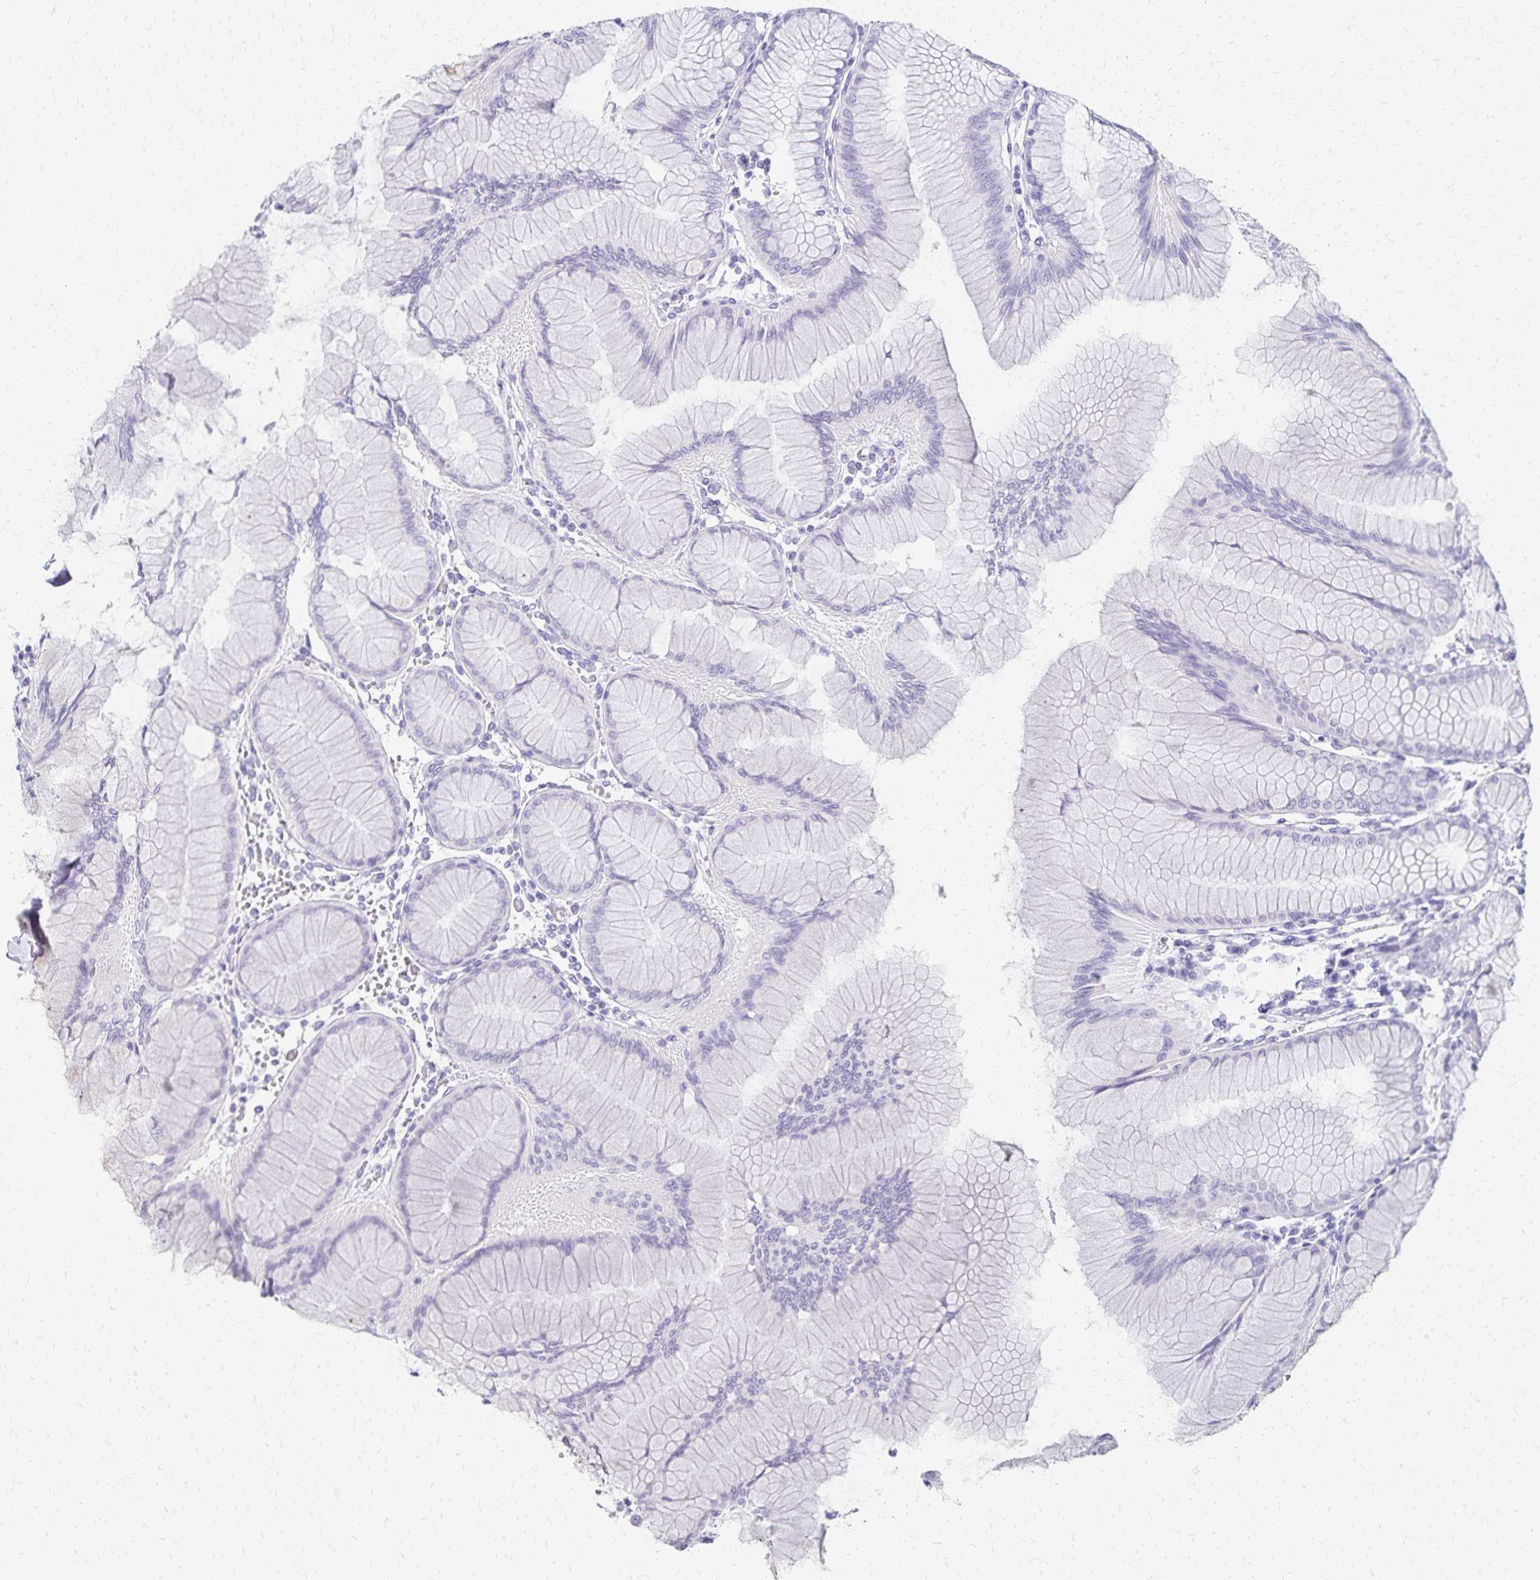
{"staining": {"intensity": "negative", "quantity": "none", "location": "none"}, "tissue": "stomach", "cell_type": "Glandular cells", "image_type": "normal", "snomed": [{"axis": "morphology", "description": "Normal tissue, NOS"}, {"axis": "topography", "description": "Stomach"}], "caption": "Stomach was stained to show a protein in brown. There is no significant expression in glandular cells. (Stains: DAB (3,3'-diaminobenzidine) immunohistochemistry with hematoxylin counter stain, Microscopy: brightfield microscopy at high magnification).", "gene": "GIP", "patient": {"sex": "female", "age": 57}}